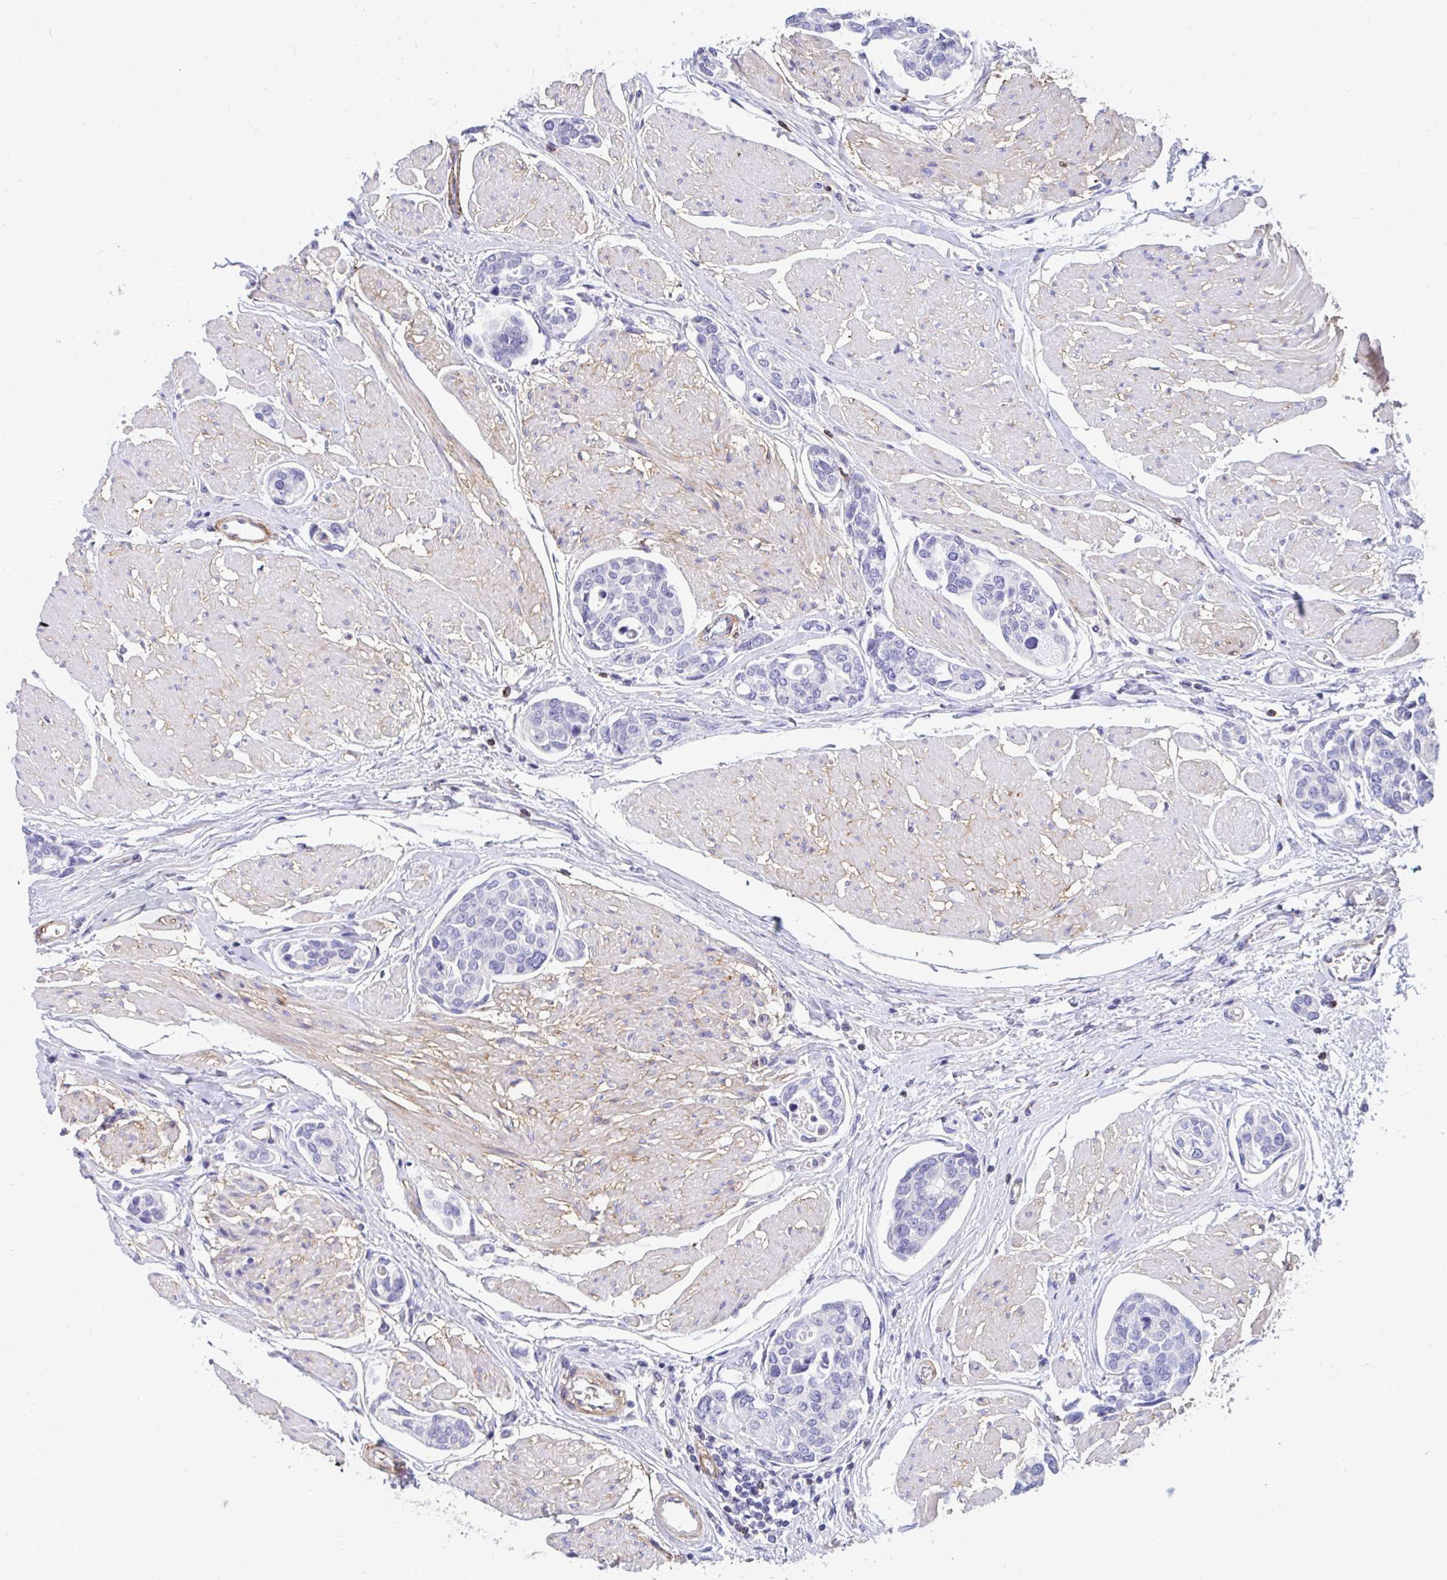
{"staining": {"intensity": "negative", "quantity": "none", "location": "none"}, "tissue": "urothelial cancer", "cell_type": "Tumor cells", "image_type": "cancer", "snomed": [{"axis": "morphology", "description": "Urothelial carcinoma, High grade"}, {"axis": "topography", "description": "Urinary bladder"}], "caption": "Immunohistochemistry of human high-grade urothelial carcinoma demonstrates no positivity in tumor cells.", "gene": "CD7", "patient": {"sex": "male", "age": 78}}